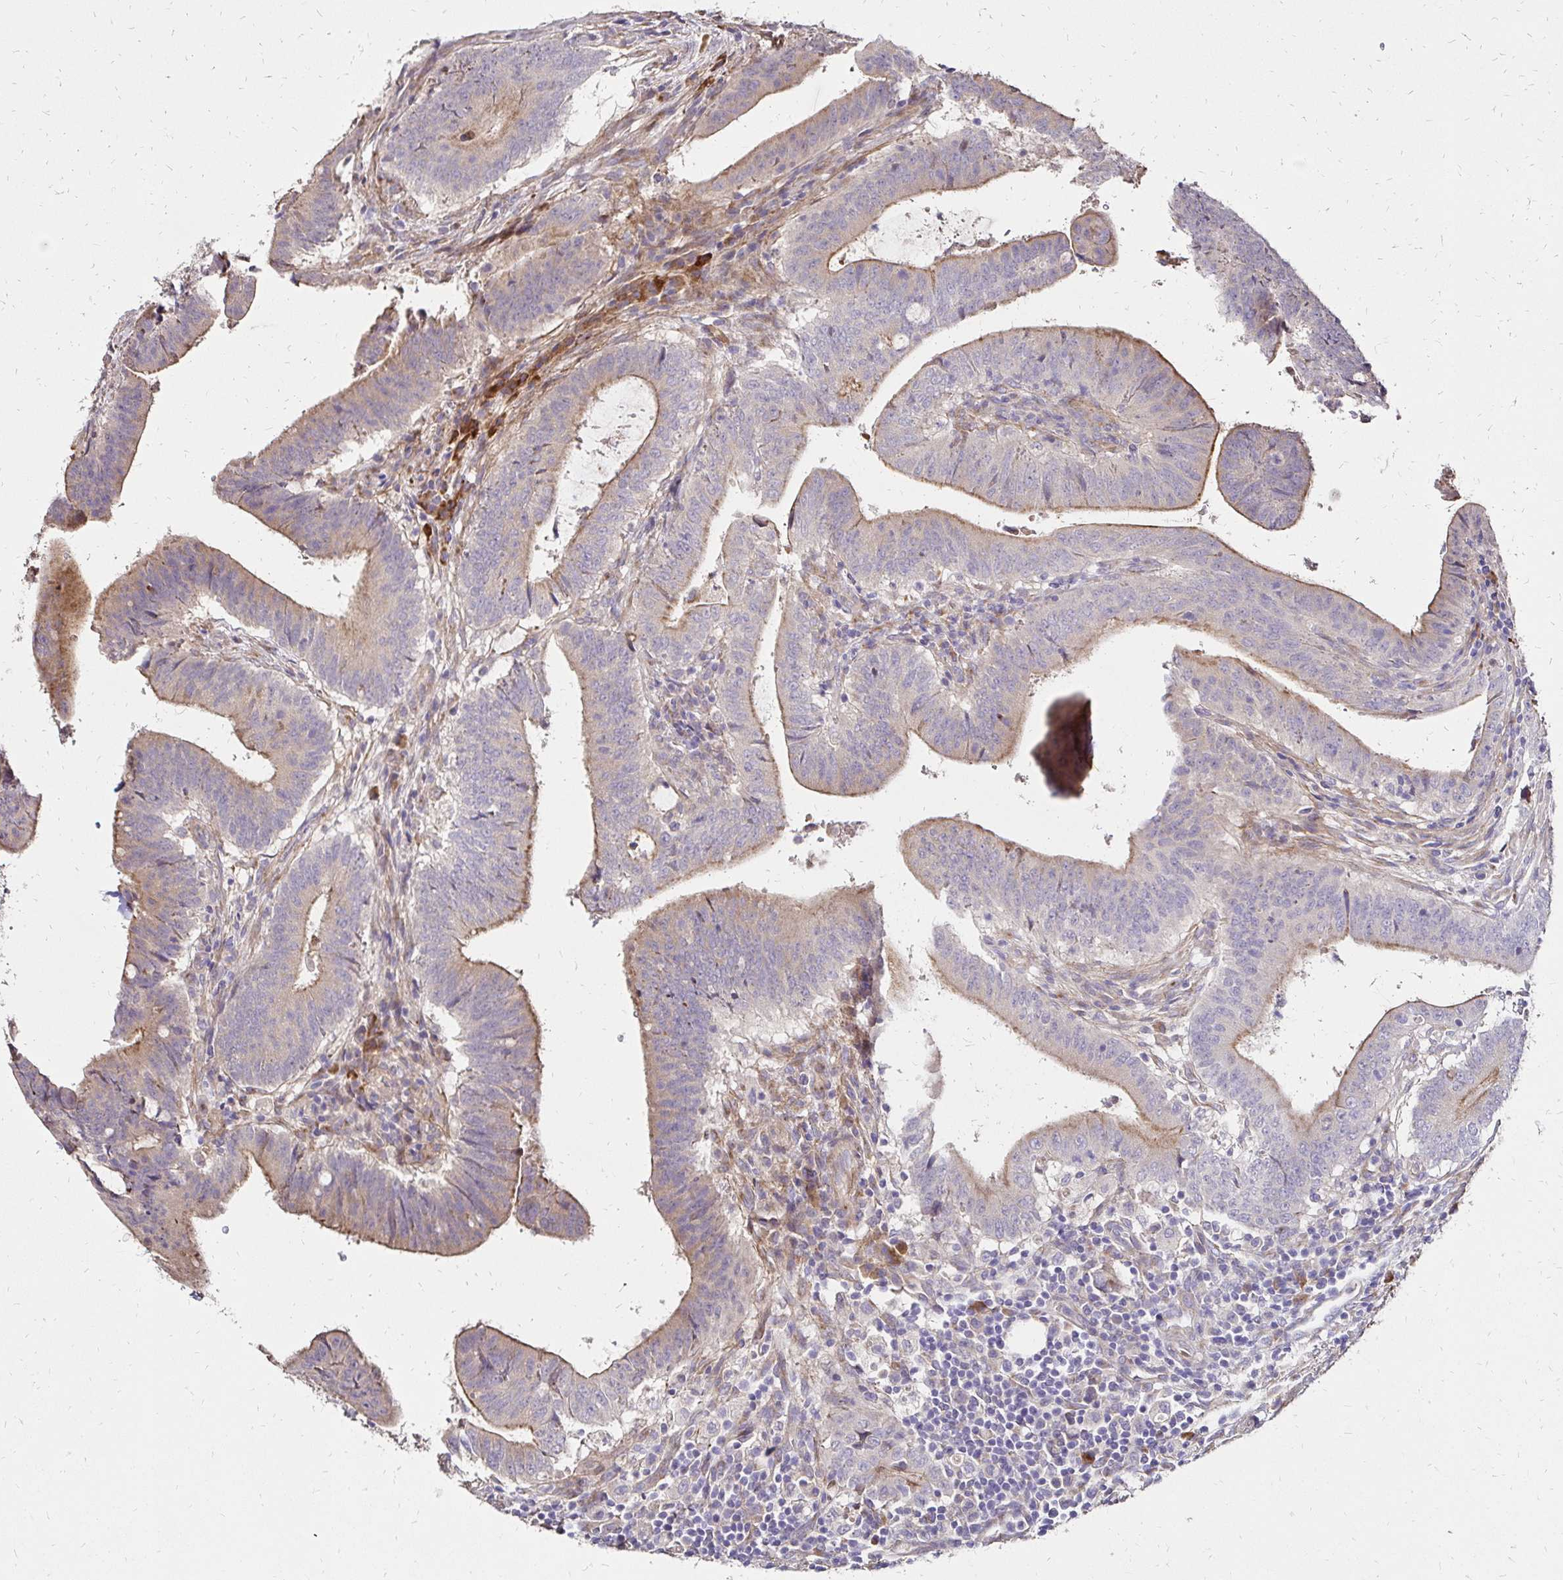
{"staining": {"intensity": "weak", "quantity": "25%-75%", "location": "cytoplasmic/membranous"}, "tissue": "colorectal cancer", "cell_type": "Tumor cells", "image_type": "cancer", "snomed": [{"axis": "morphology", "description": "Adenocarcinoma, NOS"}, {"axis": "topography", "description": "Colon"}], "caption": "Immunohistochemistry photomicrograph of human colorectal cancer (adenocarcinoma) stained for a protein (brown), which exhibits low levels of weak cytoplasmic/membranous staining in about 25%-75% of tumor cells.", "gene": "PRIMA1", "patient": {"sex": "female", "age": 43}}